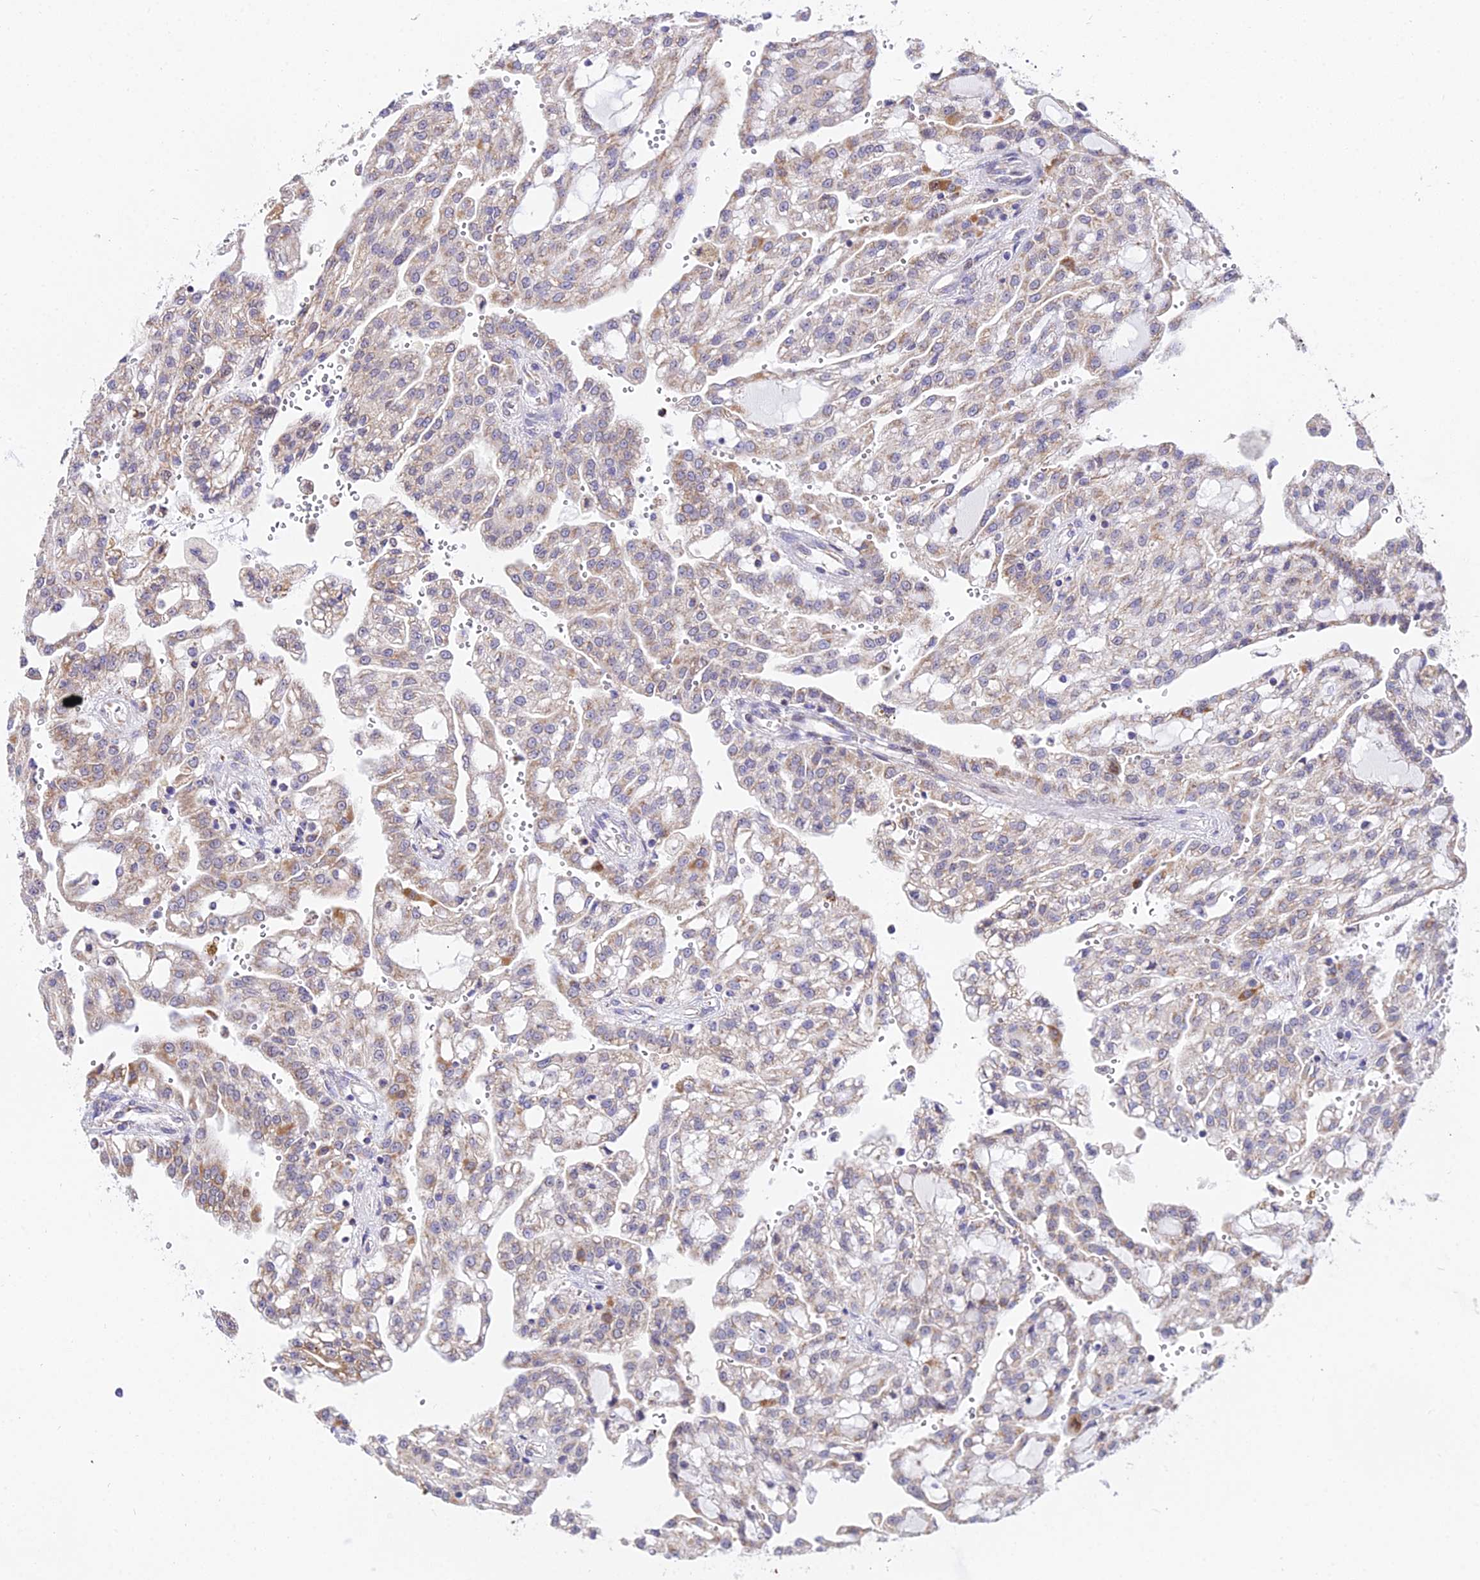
{"staining": {"intensity": "weak", "quantity": "25%-75%", "location": "cytoplasmic/membranous"}, "tissue": "renal cancer", "cell_type": "Tumor cells", "image_type": "cancer", "snomed": [{"axis": "morphology", "description": "Adenocarcinoma, NOS"}, {"axis": "topography", "description": "Kidney"}], "caption": "Brown immunohistochemical staining in human adenocarcinoma (renal) demonstrates weak cytoplasmic/membranous positivity in about 25%-75% of tumor cells.", "gene": "ATP5PB", "patient": {"sex": "male", "age": 63}}